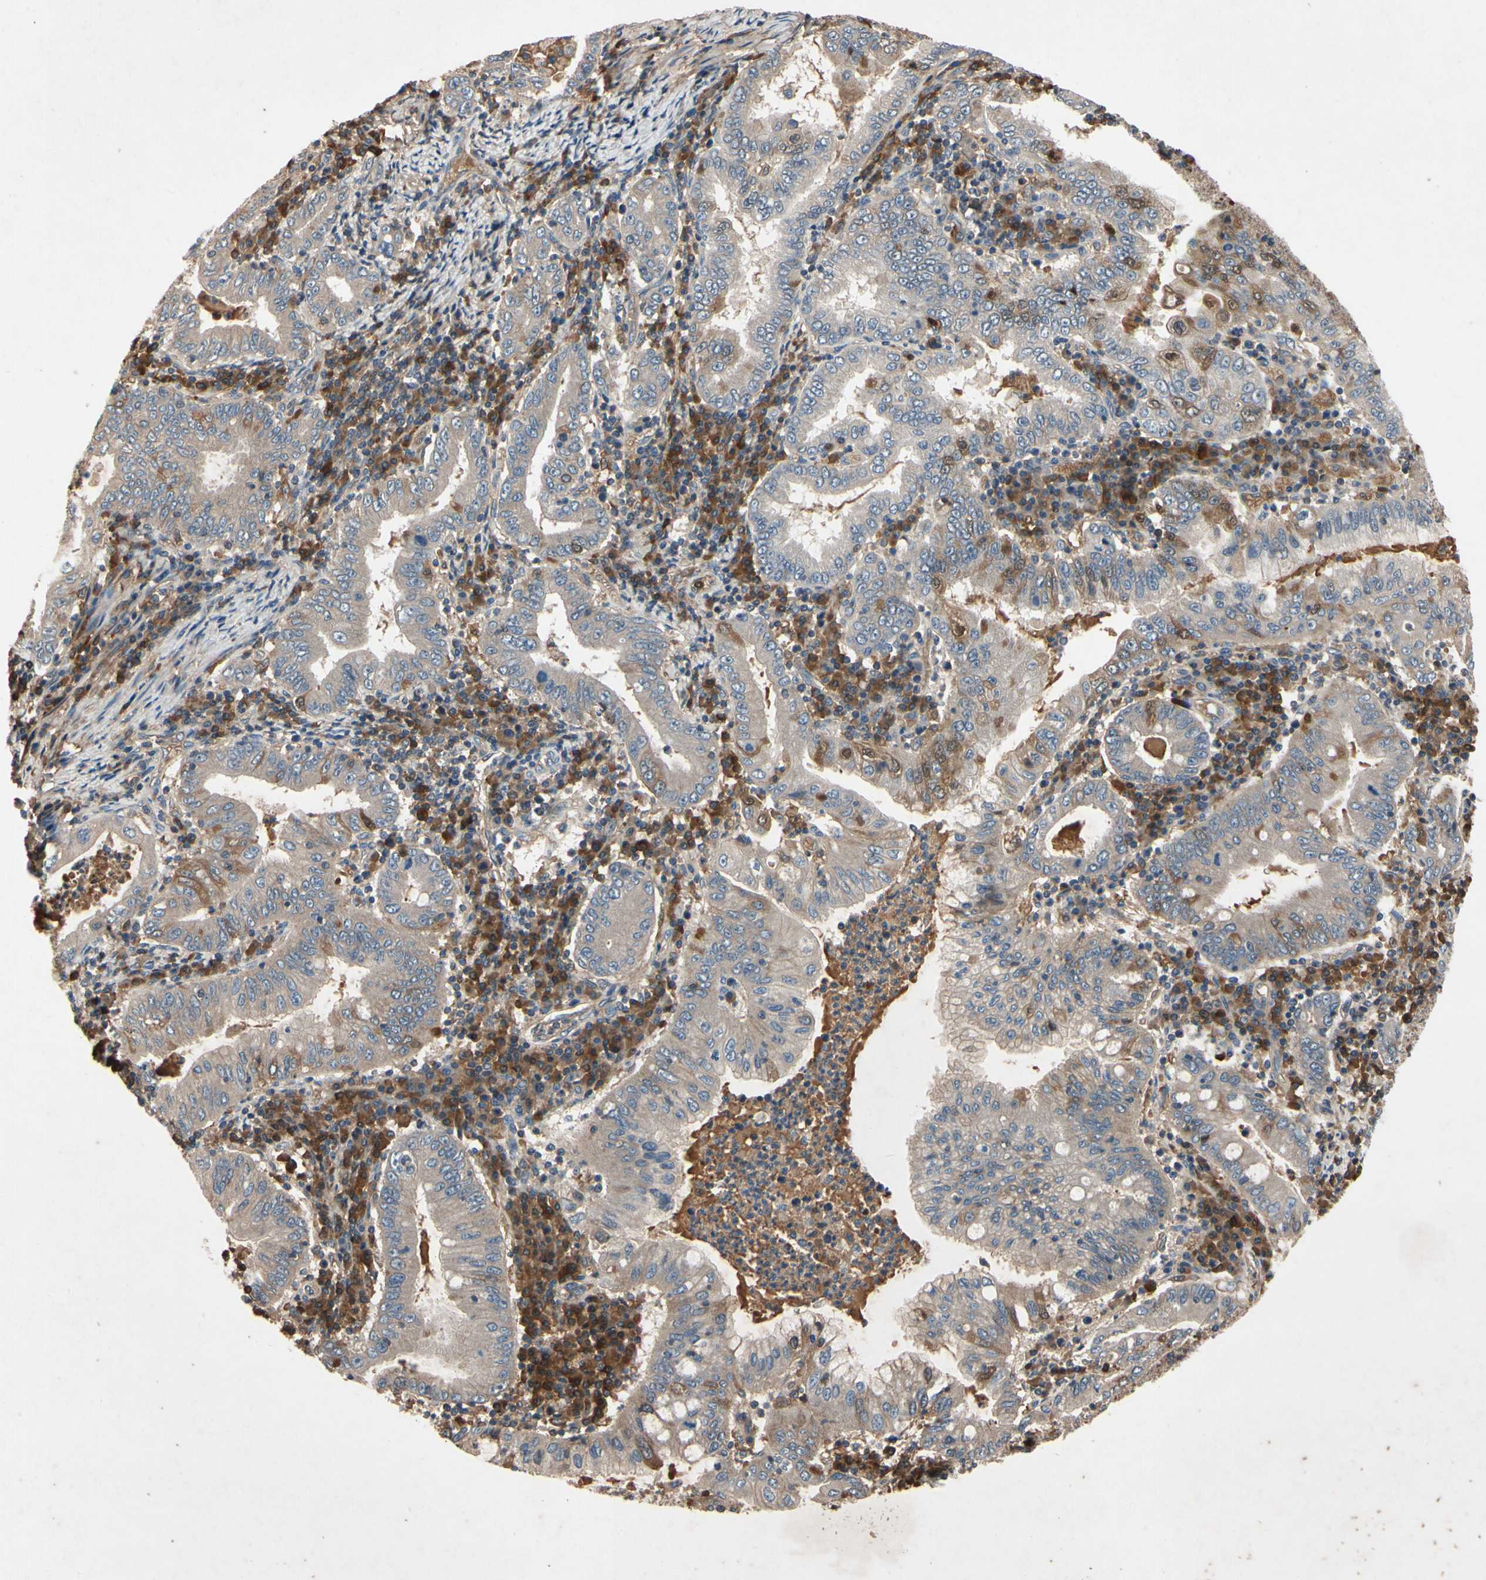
{"staining": {"intensity": "weak", "quantity": "25%-75%", "location": "cytoplasmic/membranous"}, "tissue": "stomach cancer", "cell_type": "Tumor cells", "image_type": "cancer", "snomed": [{"axis": "morphology", "description": "Normal tissue, NOS"}, {"axis": "morphology", "description": "Adenocarcinoma, NOS"}, {"axis": "topography", "description": "Esophagus"}, {"axis": "topography", "description": "Stomach, upper"}, {"axis": "topography", "description": "Peripheral nerve tissue"}], "caption": "Human stomach cancer (adenocarcinoma) stained with a brown dye shows weak cytoplasmic/membranous positive staining in approximately 25%-75% of tumor cells.", "gene": "IL1RL1", "patient": {"sex": "male", "age": 62}}